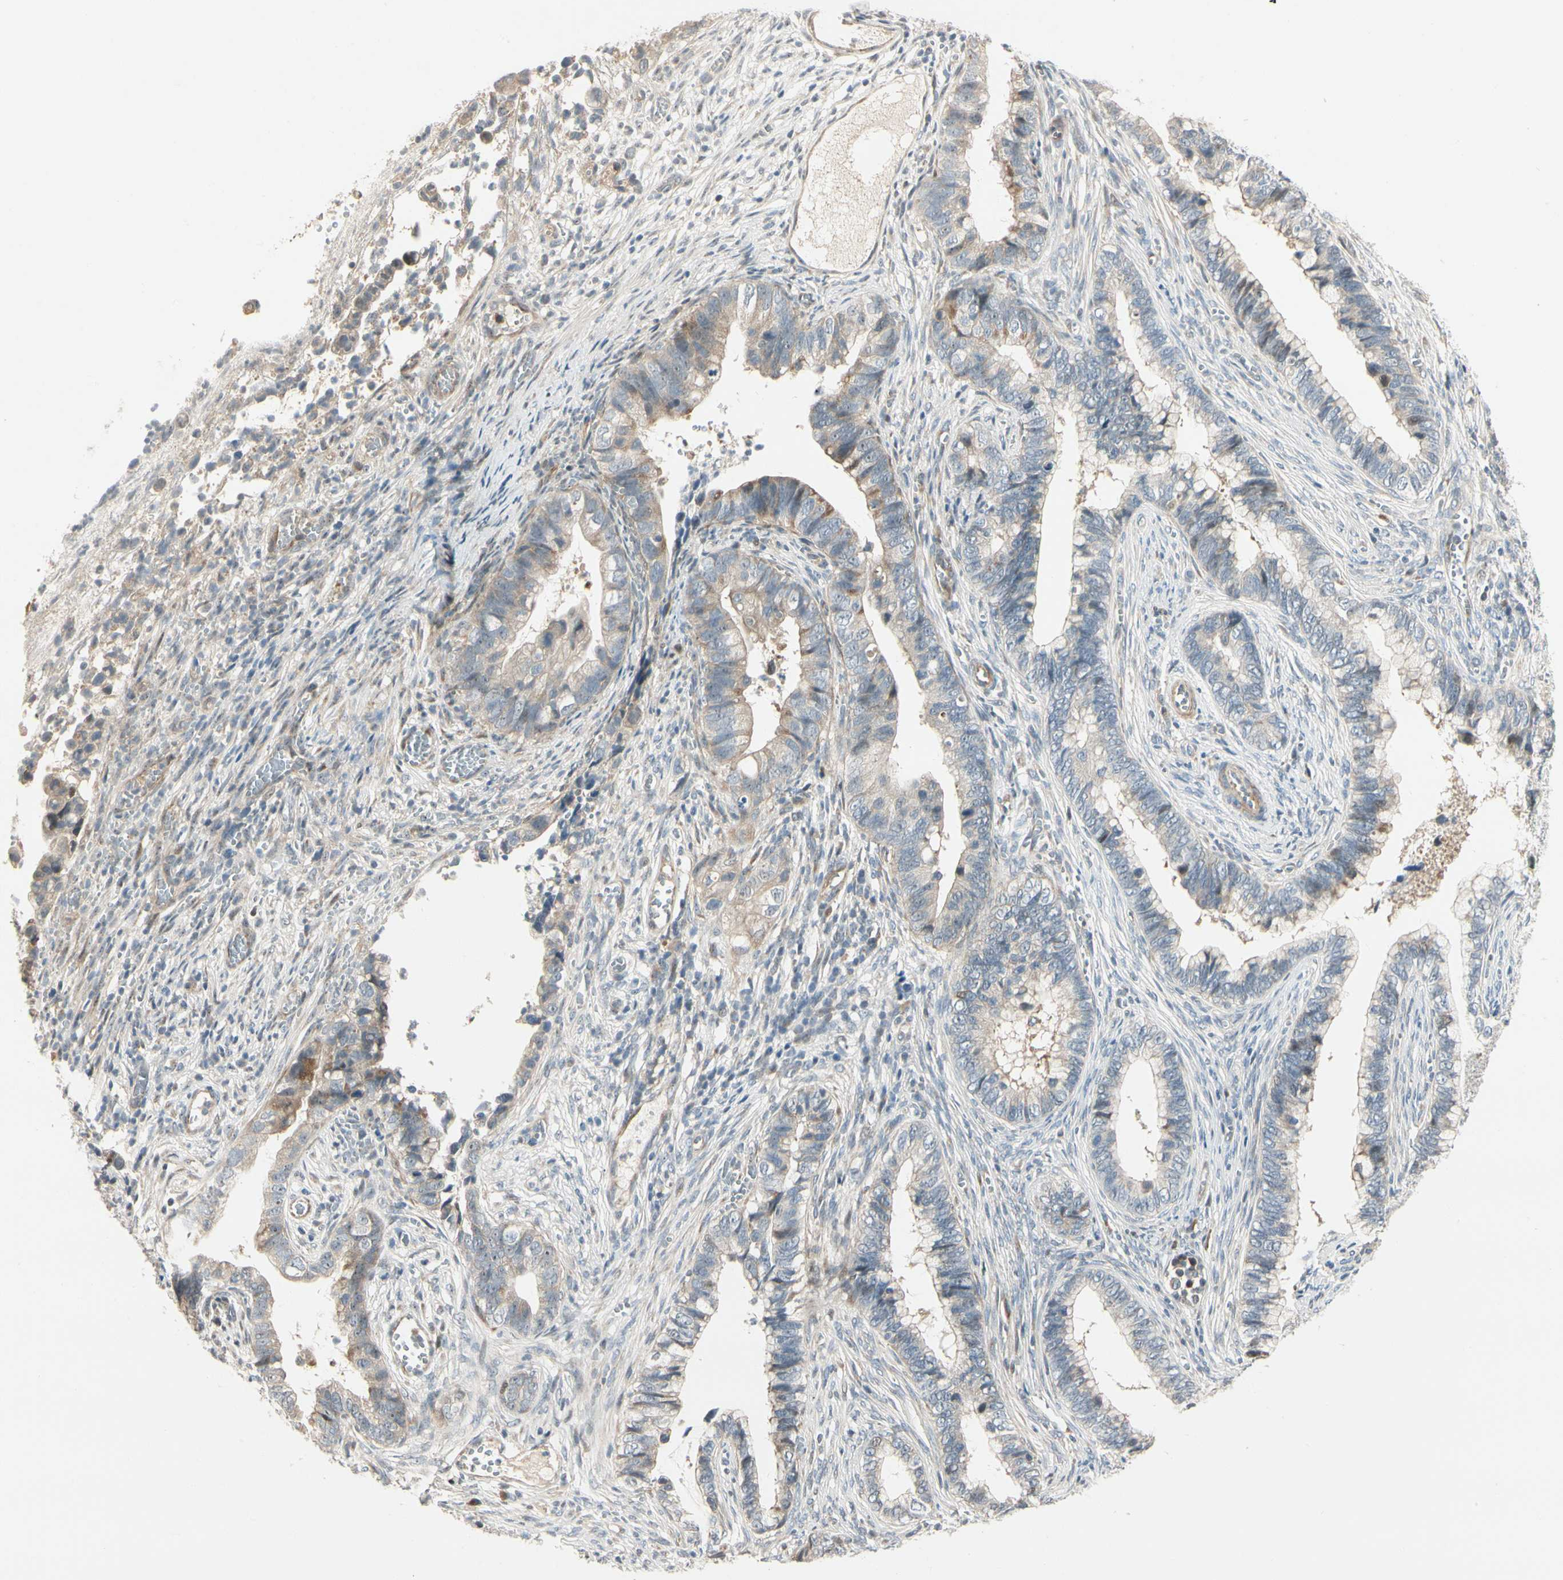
{"staining": {"intensity": "weak", "quantity": "25%-75%", "location": "cytoplasmic/membranous"}, "tissue": "cervical cancer", "cell_type": "Tumor cells", "image_type": "cancer", "snomed": [{"axis": "morphology", "description": "Adenocarcinoma, NOS"}, {"axis": "topography", "description": "Cervix"}], "caption": "Tumor cells demonstrate low levels of weak cytoplasmic/membranous expression in about 25%-75% of cells in human adenocarcinoma (cervical).", "gene": "P4HA3", "patient": {"sex": "female", "age": 44}}